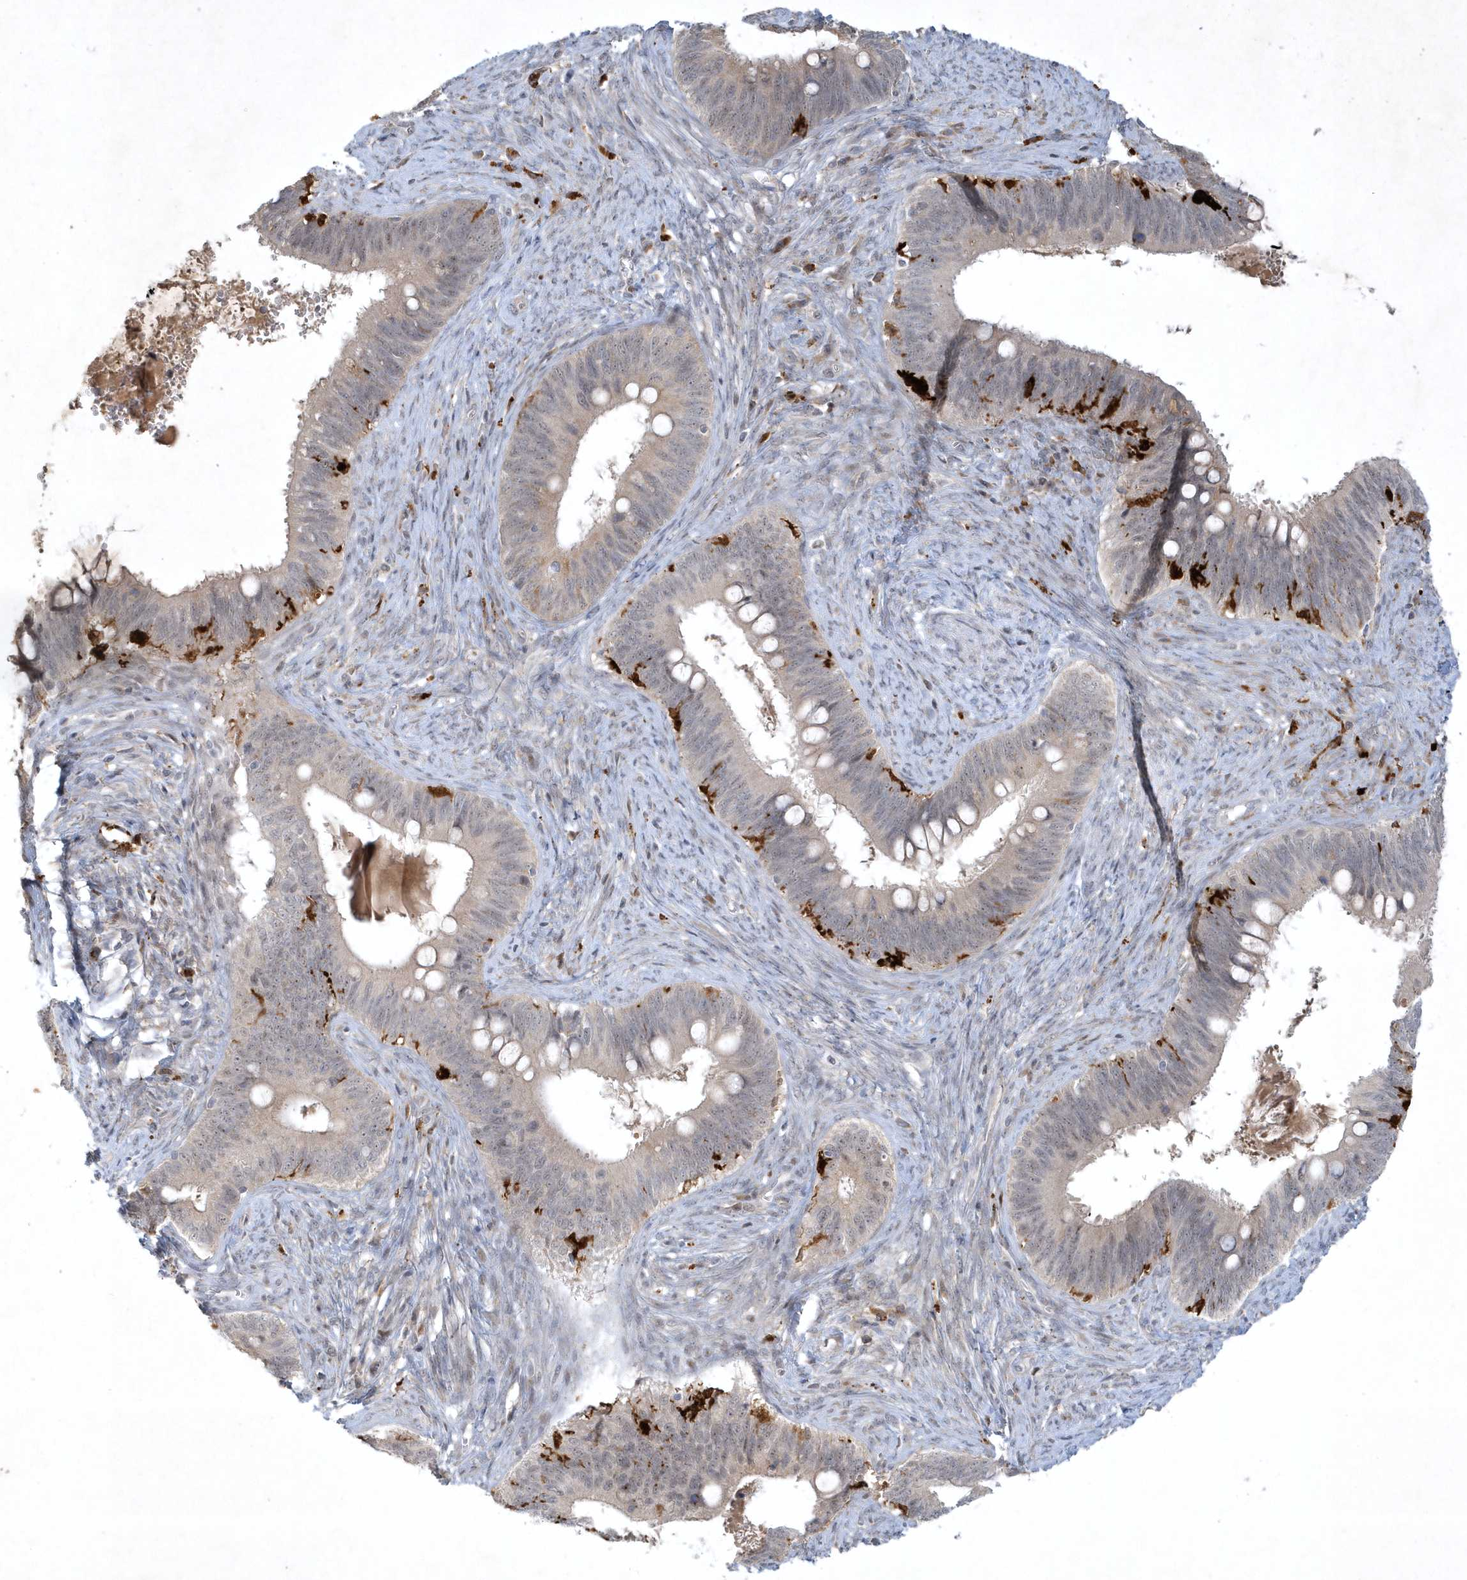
{"staining": {"intensity": "moderate", "quantity": "<25%", "location": "cytoplasmic/membranous"}, "tissue": "cervical cancer", "cell_type": "Tumor cells", "image_type": "cancer", "snomed": [{"axis": "morphology", "description": "Adenocarcinoma, NOS"}, {"axis": "topography", "description": "Cervix"}], "caption": "Cervical cancer (adenocarcinoma) stained for a protein (brown) demonstrates moderate cytoplasmic/membranous positive staining in about <25% of tumor cells.", "gene": "THG1L", "patient": {"sex": "female", "age": 42}}